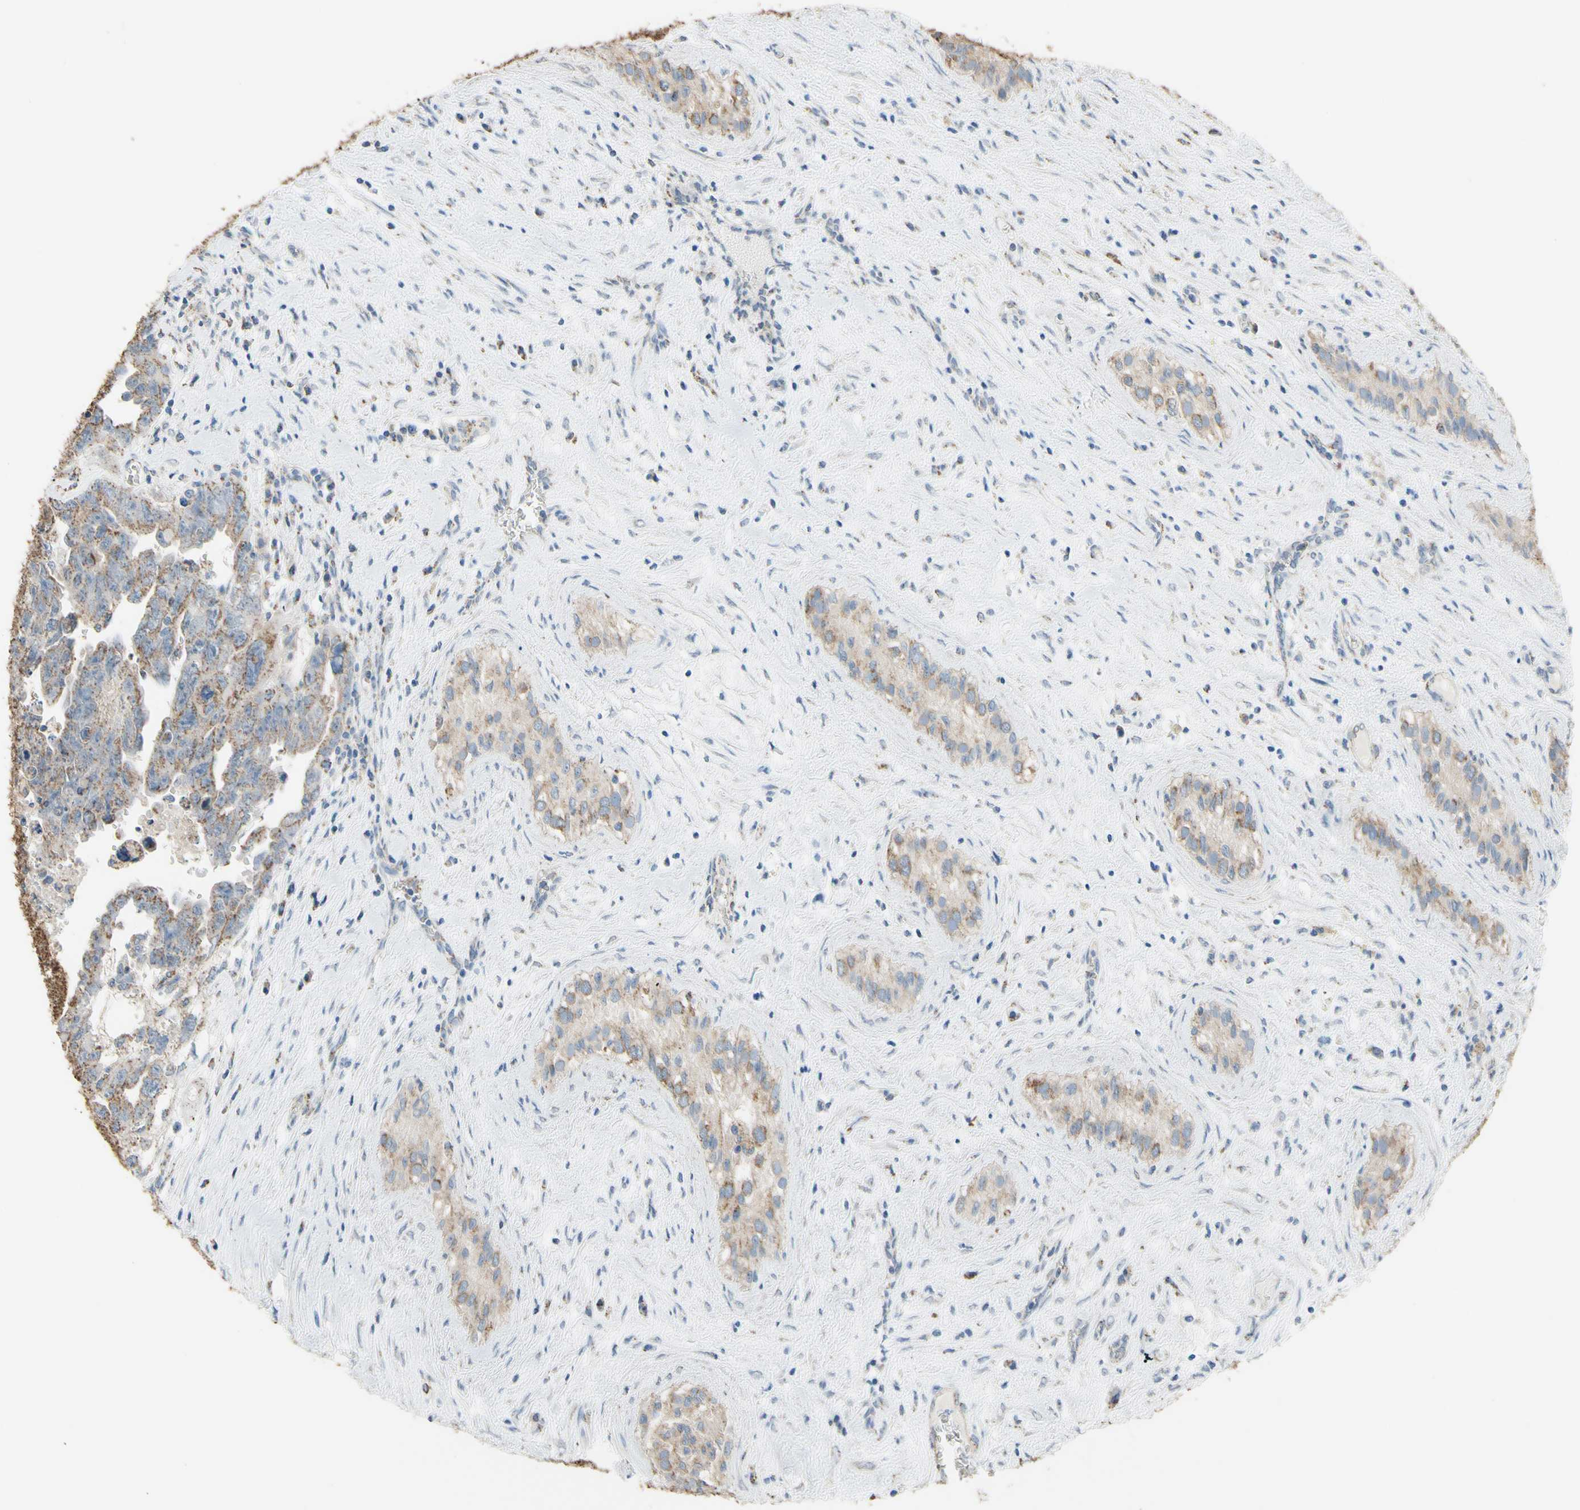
{"staining": {"intensity": "moderate", "quantity": ">75%", "location": "cytoplasmic/membranous"}, "tissue": "testis cancer", "cell_type": "Tumor cells", "image_type": "cancer", "snomed": [{"axis": "morphology", "description": "Carcinoma, Embryonal, NOS"}, {"axis": "topography", "description": "Testis"}], "caption": "Immunohistochemical staining of testis cancer (embryonal carcinoma) exhibits medium levels of moderate cytoplasmic/membranous expression in about >75% of tumor cells.", "gene": "CMKLR2", "patient": {"sex": "male", "age": 28}}